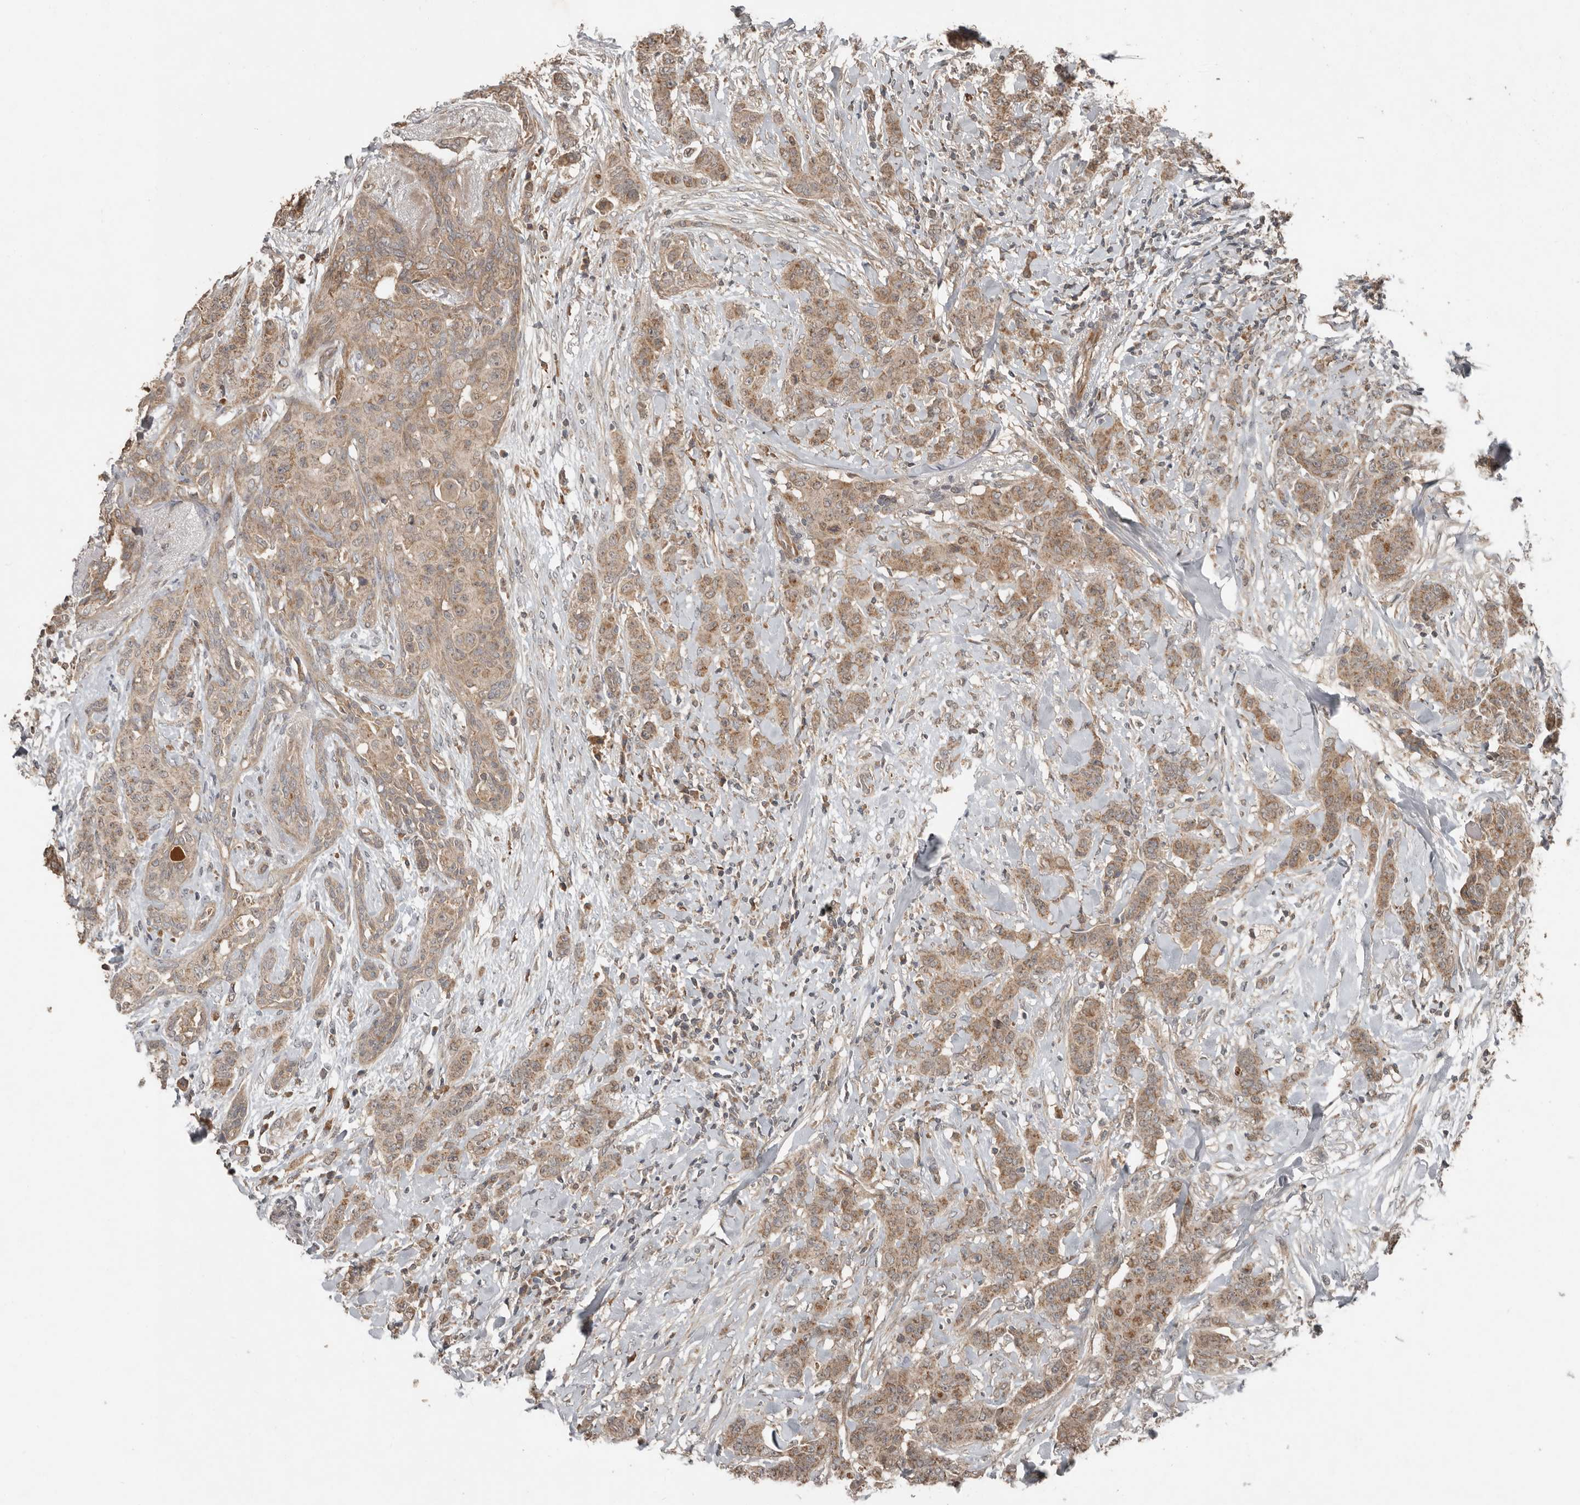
{"staining": {"intensity": "moderate", "quantity": ">75%", "location": "cytoplasmic/membranous"}, "tissue": "breast cancer", "cell_type": "Tumor cells", "image_type": "cancer", "snomed": [{"axis": "morphology", "description": "Duct carcinoma"}, {"axis": "topography", "description": "Breast"}], "caption": "Immunohistochemistry (IHC) of human breast cancer (invasive ductal carcinoma) displays medium levels of moderate cytoplasmic/membranous staining in about >75% of tumor cells.", "gene": "SLC6A7", "patient": {"sex": "female", "age": 40}}